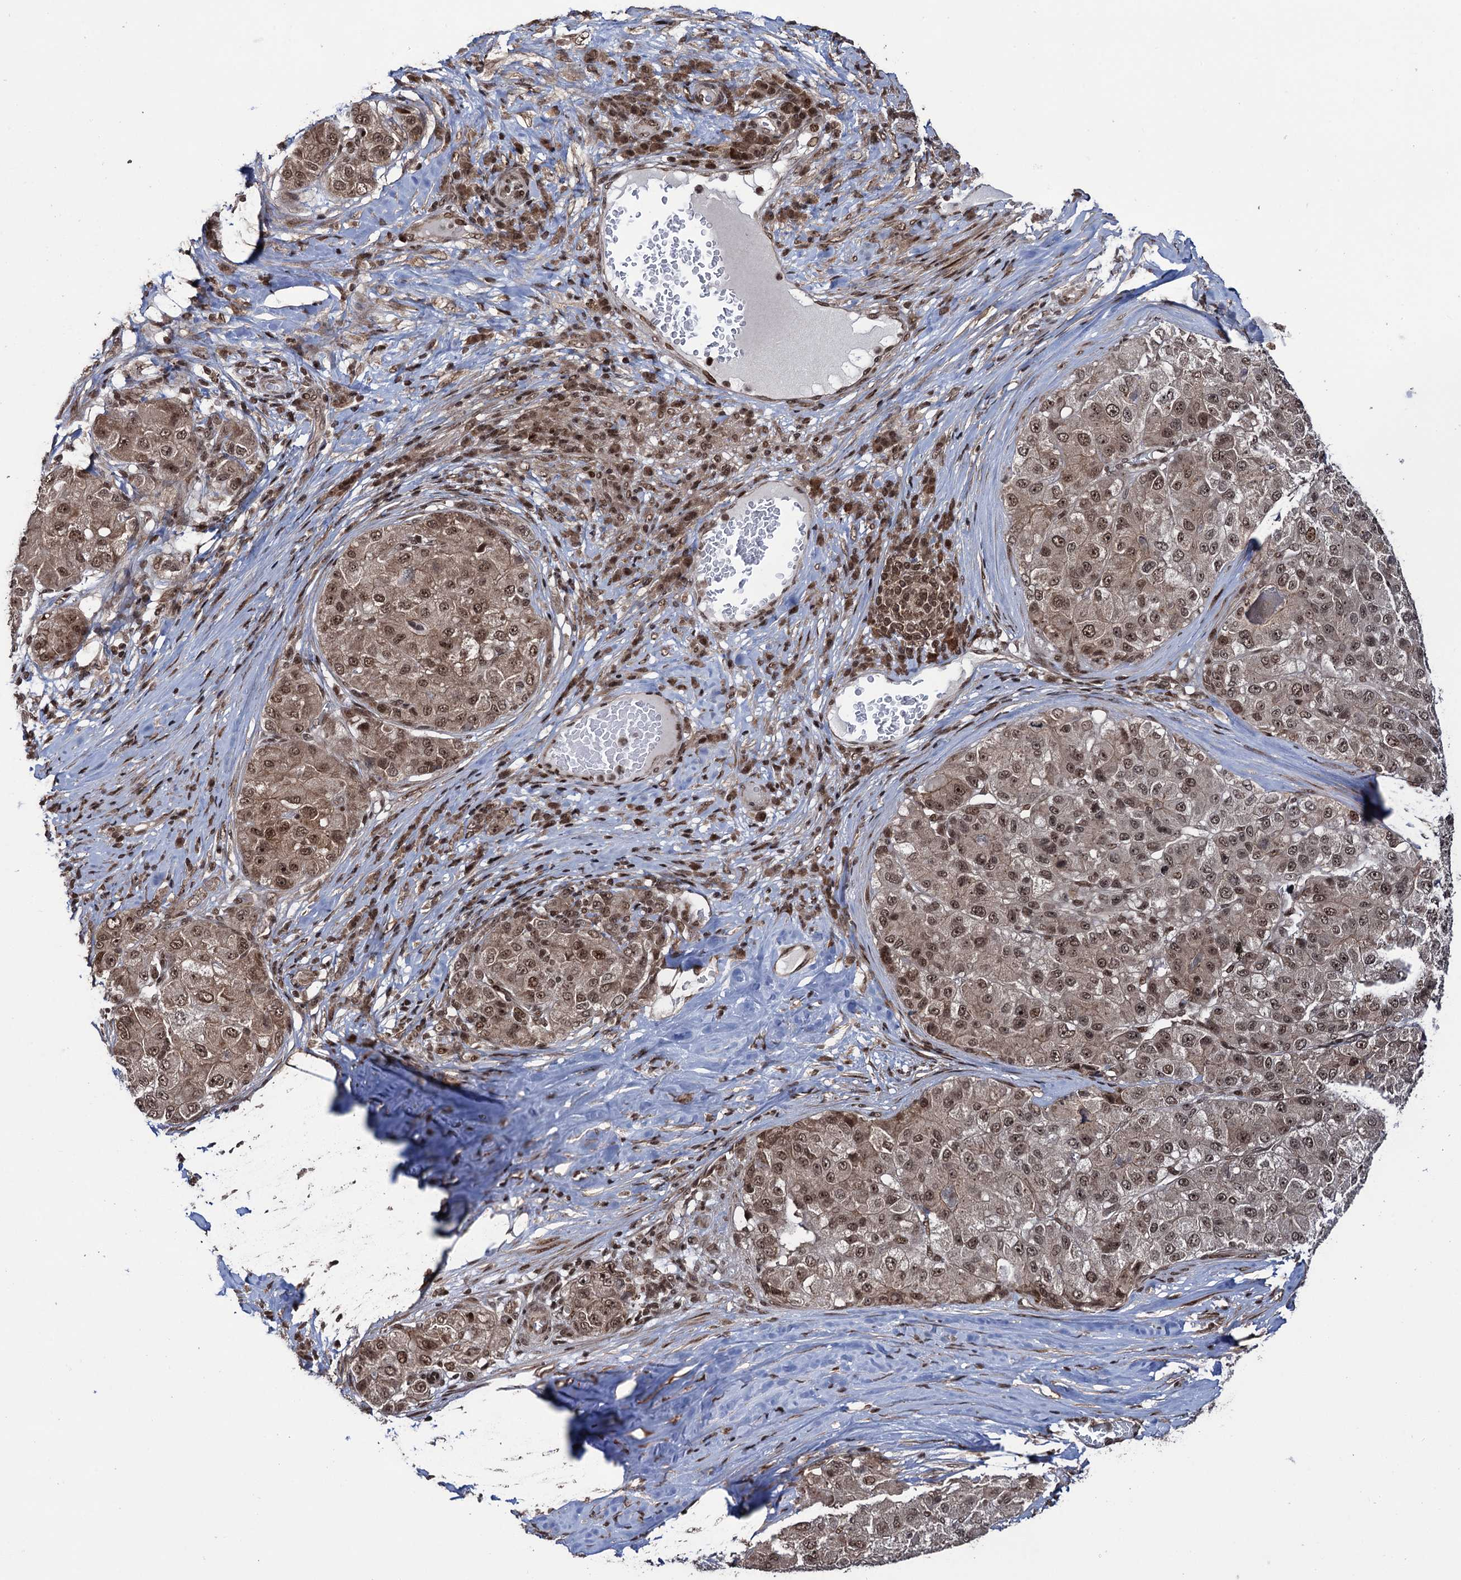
{"staining": {"intensity": "moderate", "quantity": ">75%", "location": "cytoplasmic/membranous,nuclear"}, "tissue": "liver cancer", "cell_type": "Tumor cells", "image_type": "cancer", "snomed": [{"axis": "morphology", "description": "Carcinoma, Hepatocellular, NOS"}, {"axis": "topography", "description": "Liver"}], "caption": "An immunohistochemistry photomicrograph of neoplastic tissue is shown. Protein staining in brown shows moderate cytoplasmic/membranous and nuclear positivity in hepatocellular carcinoma (liver) within tumor cells.", "gene": "ZNF169", "patient": {"sex": "male", "age": 80}}